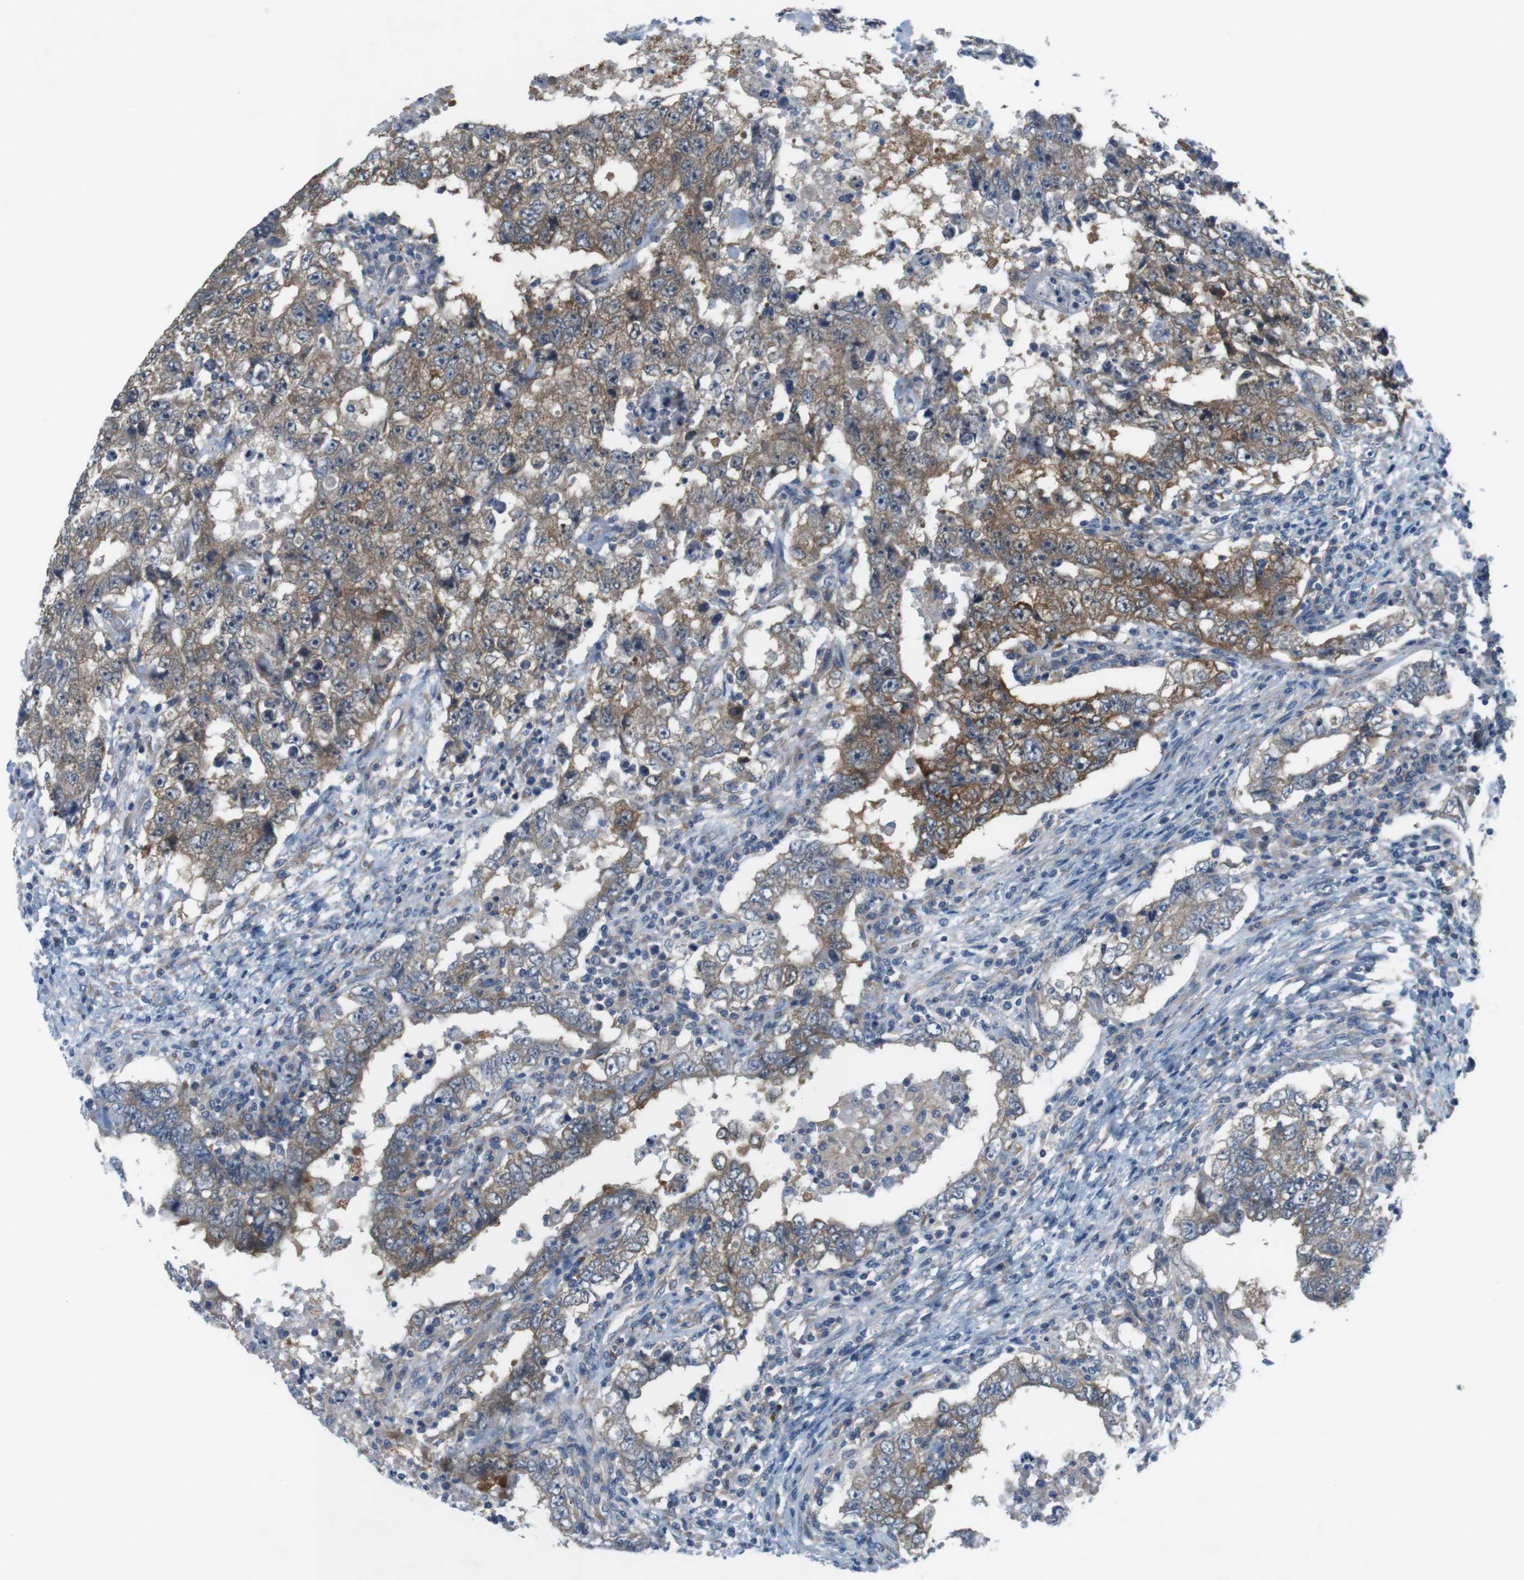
{"staining": {"intensity": "moderate", "quantity": "25%-75%", "location": "cytoplasmic/membranous"}, "tissue": "testis cancer", "cell_type": "Tumor cells", "image_type": "cancer", "snomed": [{"axis": "morphology", "description": "Carcinoma, Embryonal, NOS"}, {"axis": "topography", "description": "Testis"}], "caption": "Protein expression analysis of embryonal carcinoma (testis) exhibits moderate cytoplasmic/membranous expression in about 25%-75% of tumor cells.", "gene": "DCLK1", "patient": {"sex": "male", "age": 26}}